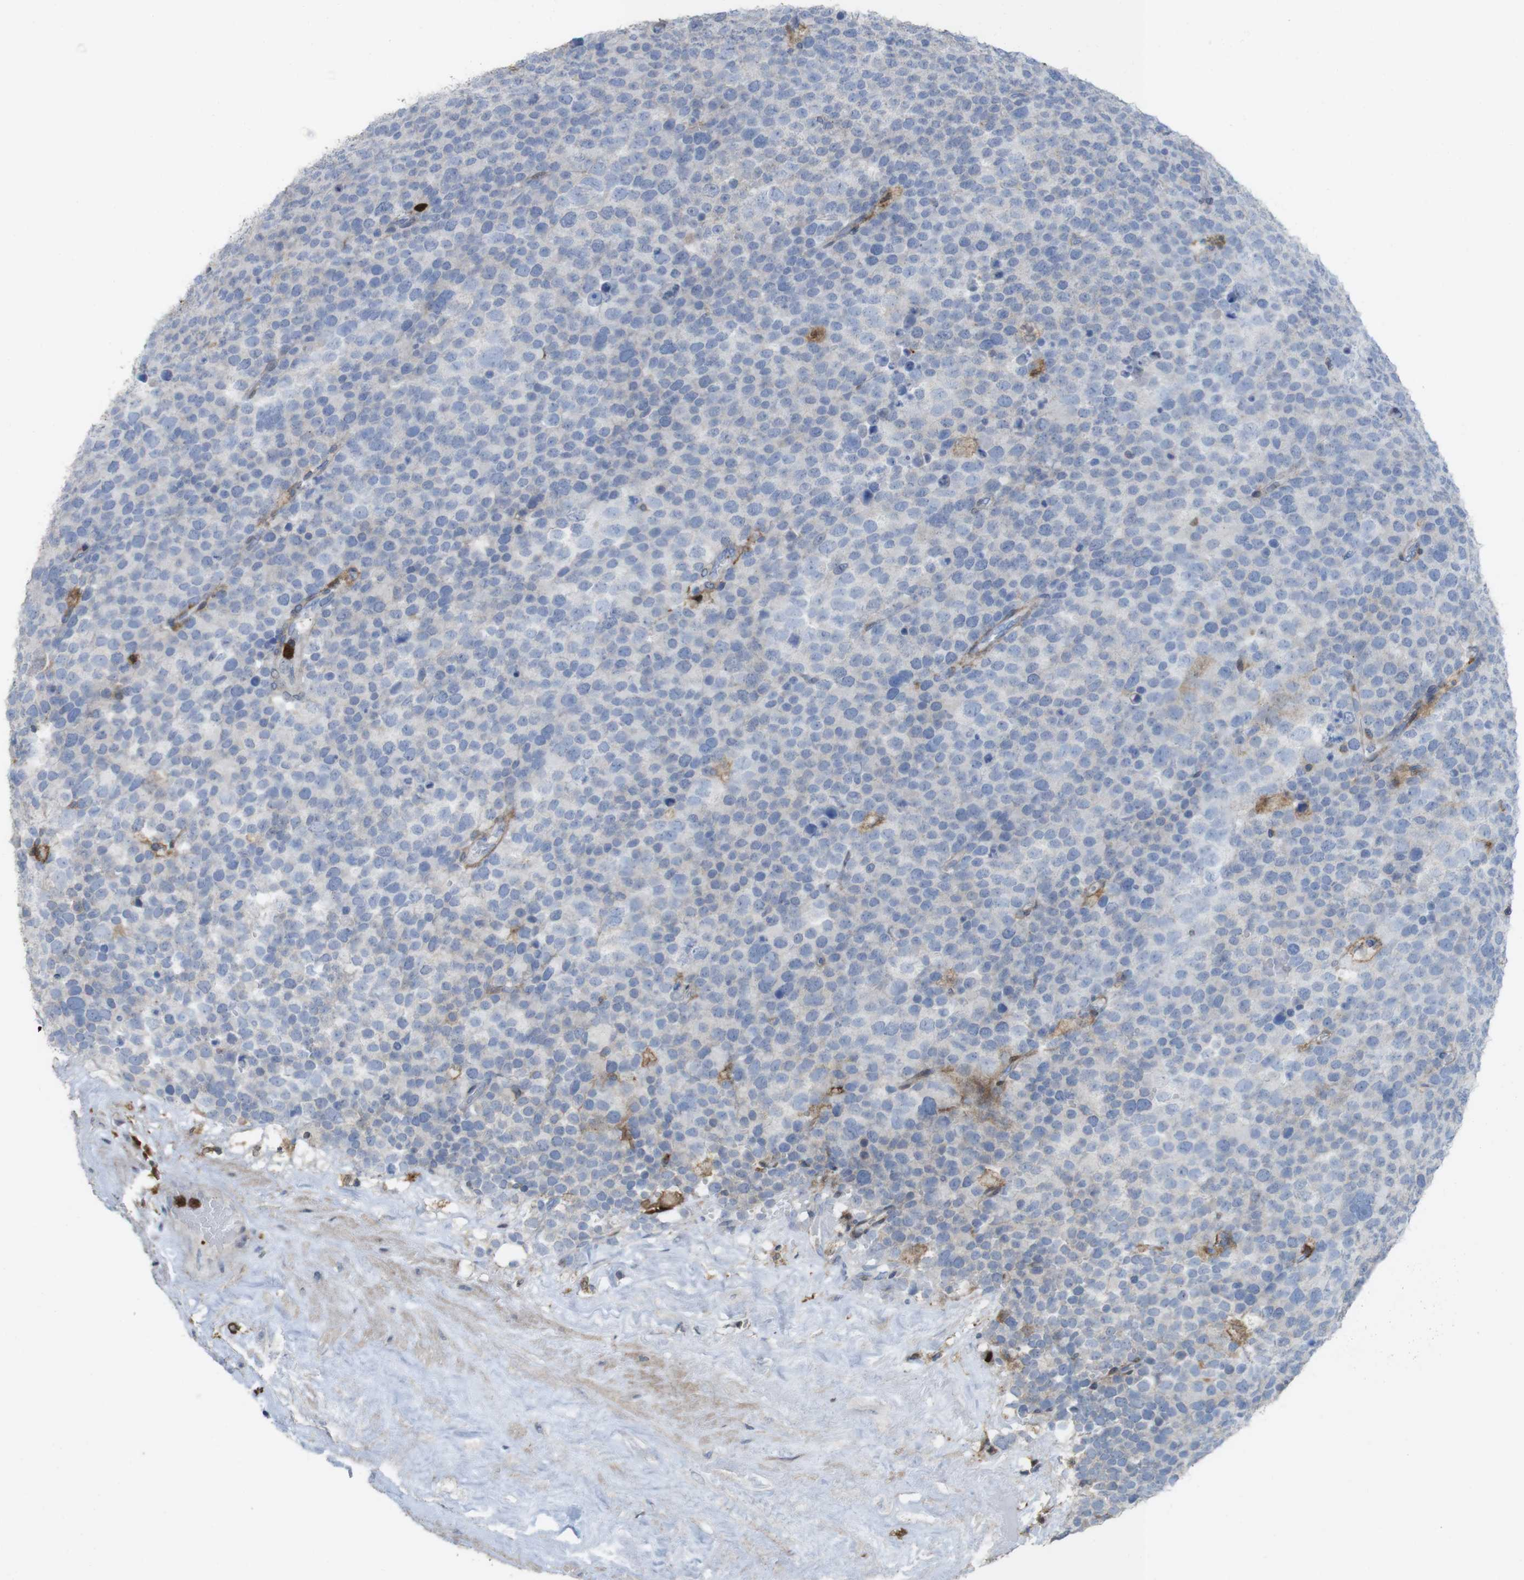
{"staining": {"intensity": "negative", "quantity": "none", "location": "none"}, "tissue": "testis cancer", "cell_type": "Tumor cells", "image_type": "cancer", "snomed": [{"axis": "morphology", "description": "Seminoma, NOS"}, {"axis": "topography", "description": "Testis"}], "caption": "DAB (3,3'-diaminobenzidine) immunohistochemical staining of human testis seminoma displays no significant staining in tumor cells.", "gene": "PRKCD", "patient": {"sex": "male", "age": 71}}